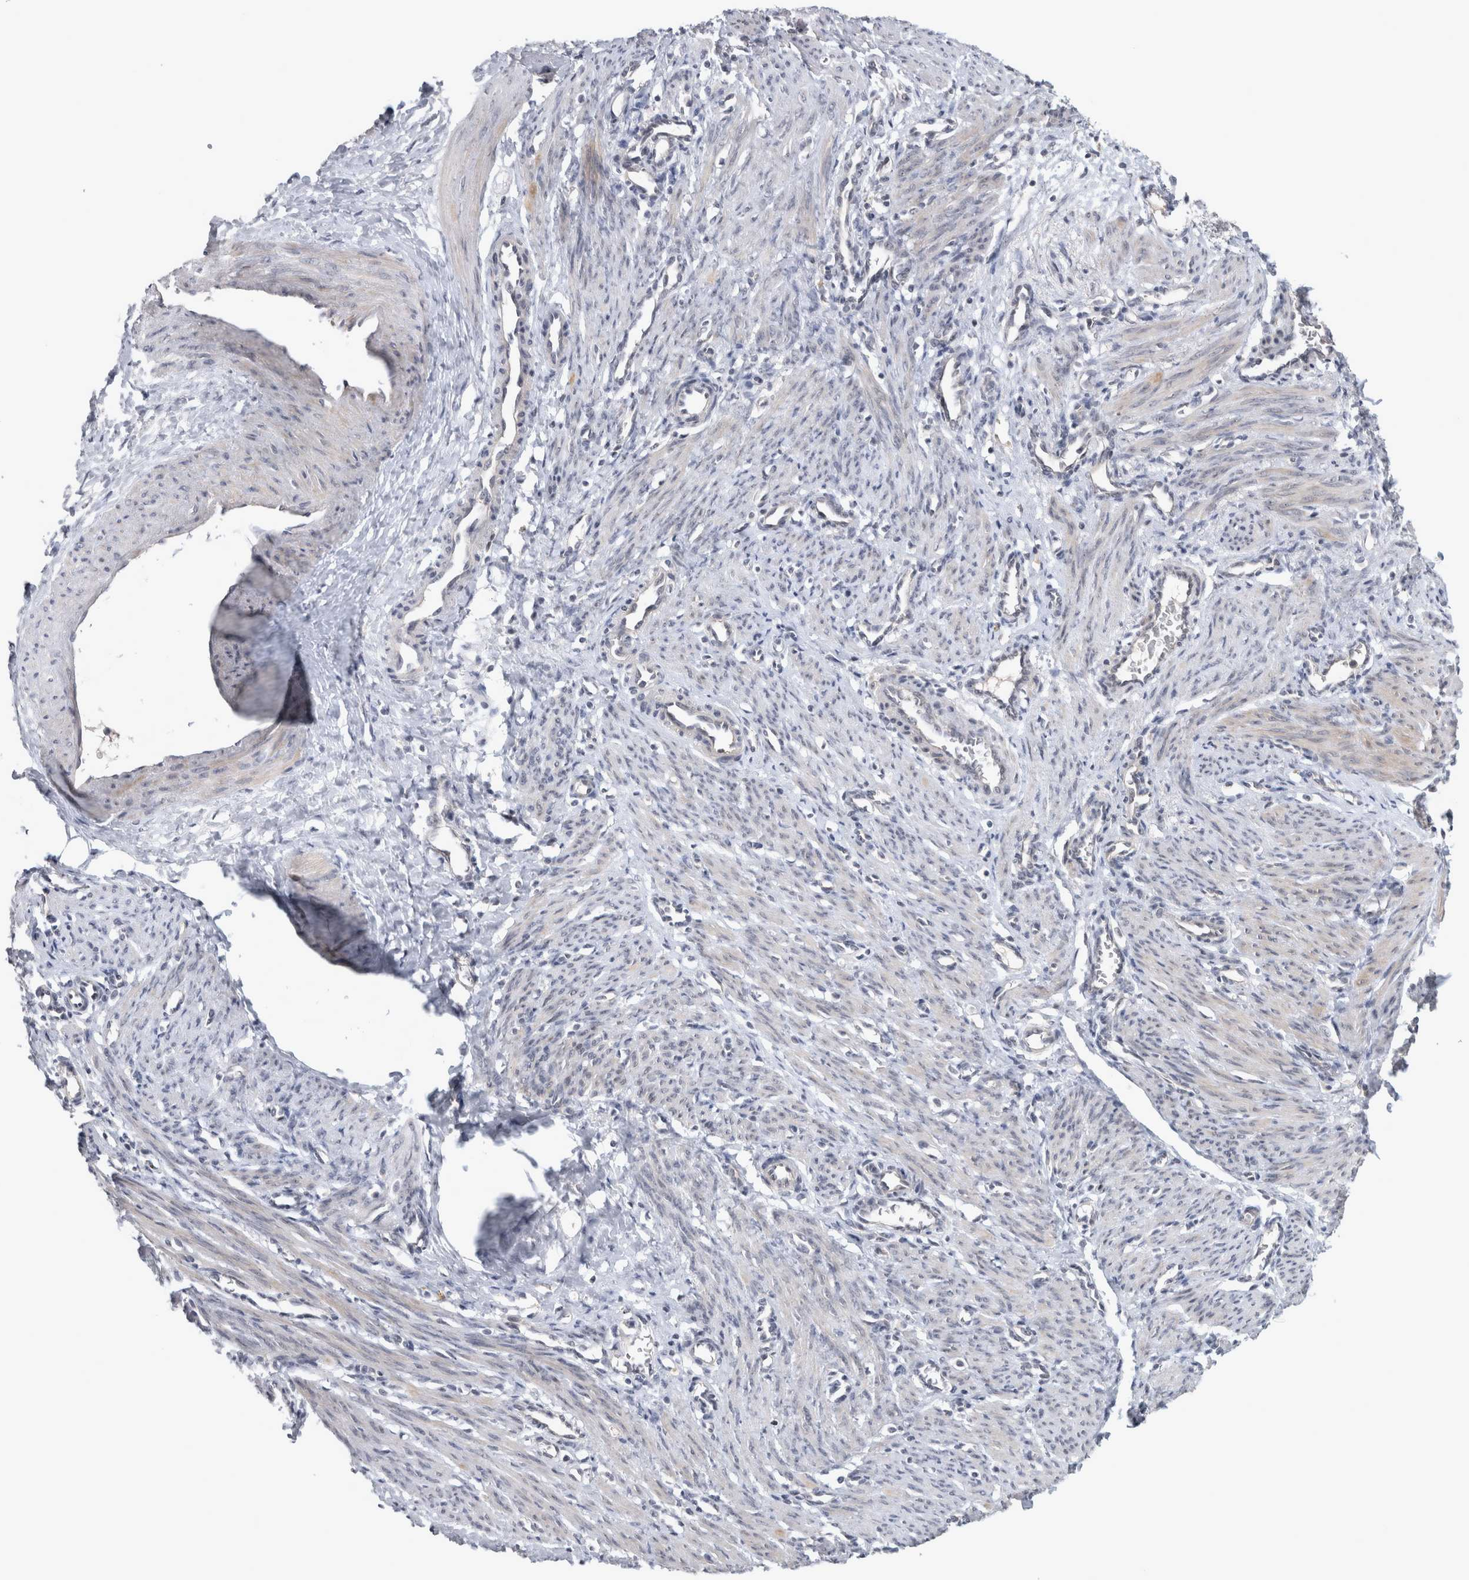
{"staining": {"intensity": "weak", "quantity": "<25%", "location": "cytoplasmic/membranous"}, "tissue": "smooth muscle", "cell_type": "Smooth muscle cells", "image_type": "normal", "snomed": [{"axis": "morphology", "description": "Normal tissue, NOS"}, {"axis": "topography", "description": "Endometrium"}], "caption": "IHC of normal smooth muscle displays no expression in smooth muscle cells.", "gene": "RBM28", "patient": {"sex": "female", "age": 33}}